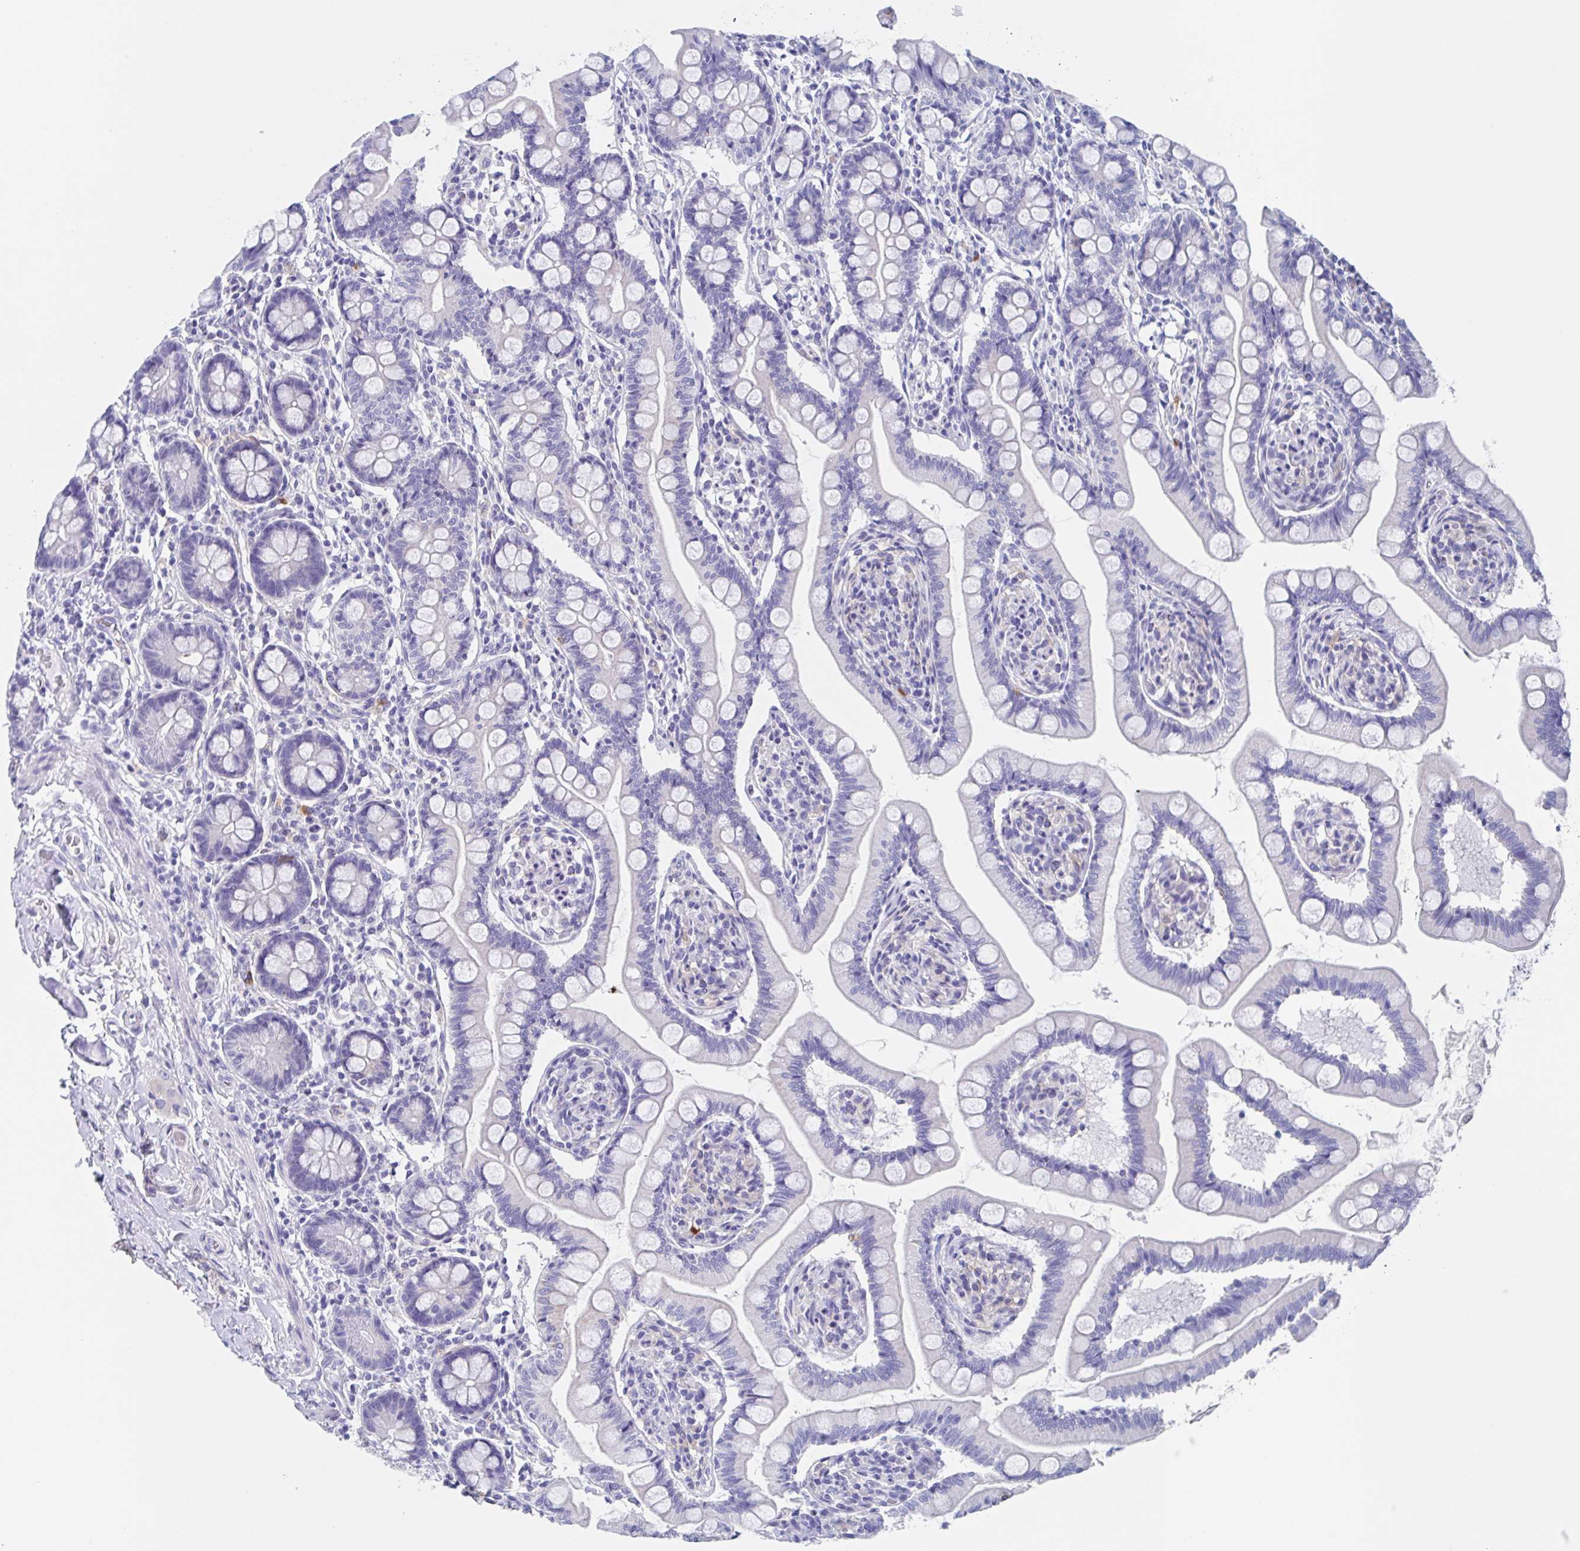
{"staining": {"intensity": "negative", "quantity": "none", "location": "none"}, "tissue": "small intestine", "cell_type": "Glandular cells", "image_type": "normal", "snomed": [{"axis": "morphology", "description": "Normal tissue, NOS"}, {"axis": "topography", "description": "Small intestine"}], "caption": "Immunohistochemical staining of benign human small intestine exhibits no significant positivity in glandular cells. The staining was performed using DAB (3,3'-diaminobenzidine) to visualize the protein expression in brown, while the nuclei were stained in blue with hematoxylin (Magnification: 20x).", "gene": "FCGR3A", "patient": {"sex": "female", "age": 64}}